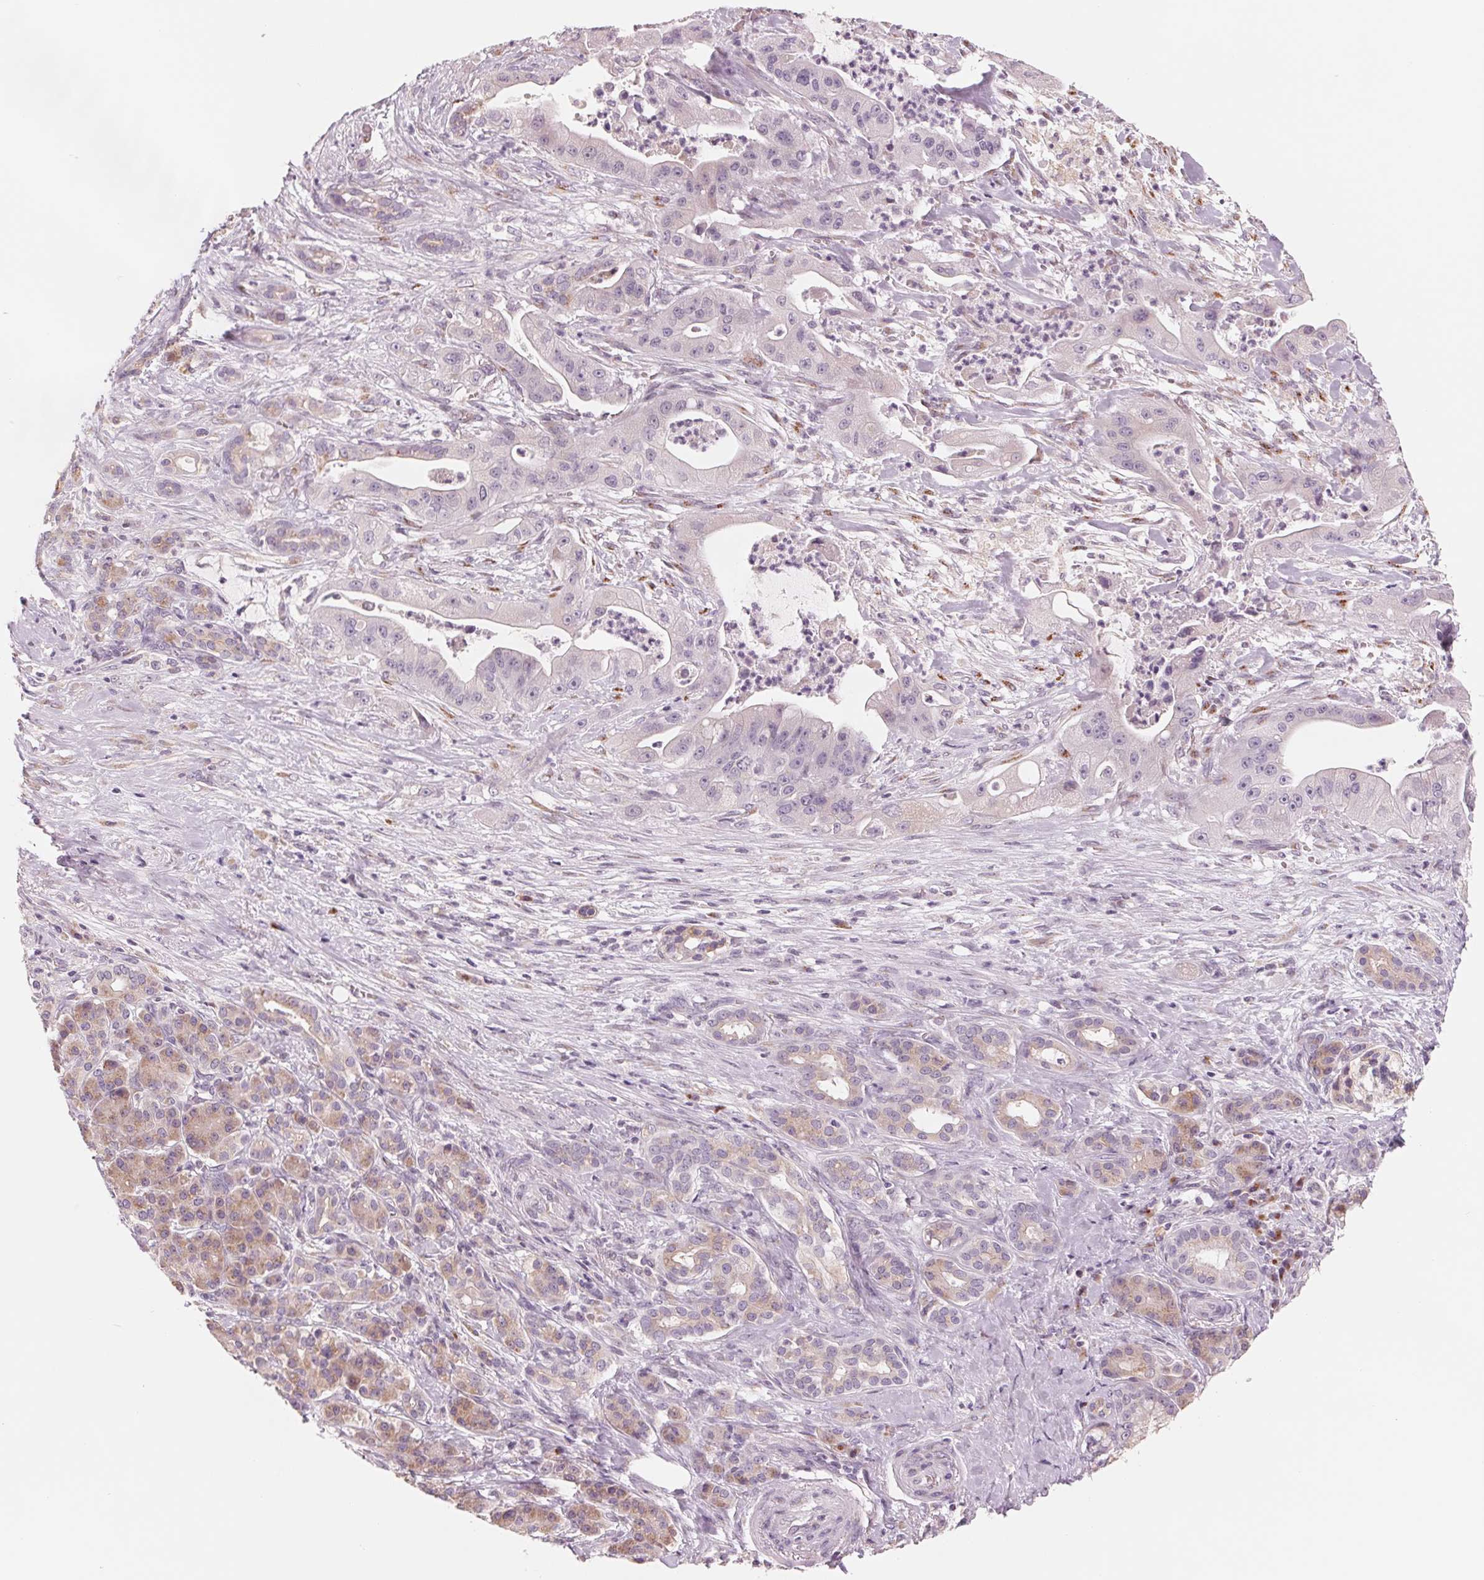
{"staining": {"intensity": "negative", "quantity": "none", "location": "none"}, "tissue": "pancreatic cancer", "cell_type": "Tumor cells", "image_type": "cancer", "snomed": [{"axis": "morphology", "description": "Normal tissue, NOS"}, {"axis": "morphology", "description": "Inflammation, NOS"}, {"axis": "morphology", "description": "Adenocarcinoma, NOS"}, {"axis": "topography", "description": "Pancreas"}], "caption": "Immunohistochemistry image of pancreatic cancer (adenocarcinoma) stained for a protein (brown), which demonstrates no staining in tumor cells.", "gene": "IL9R", "patient": {"sex": "male", "age": 57}}